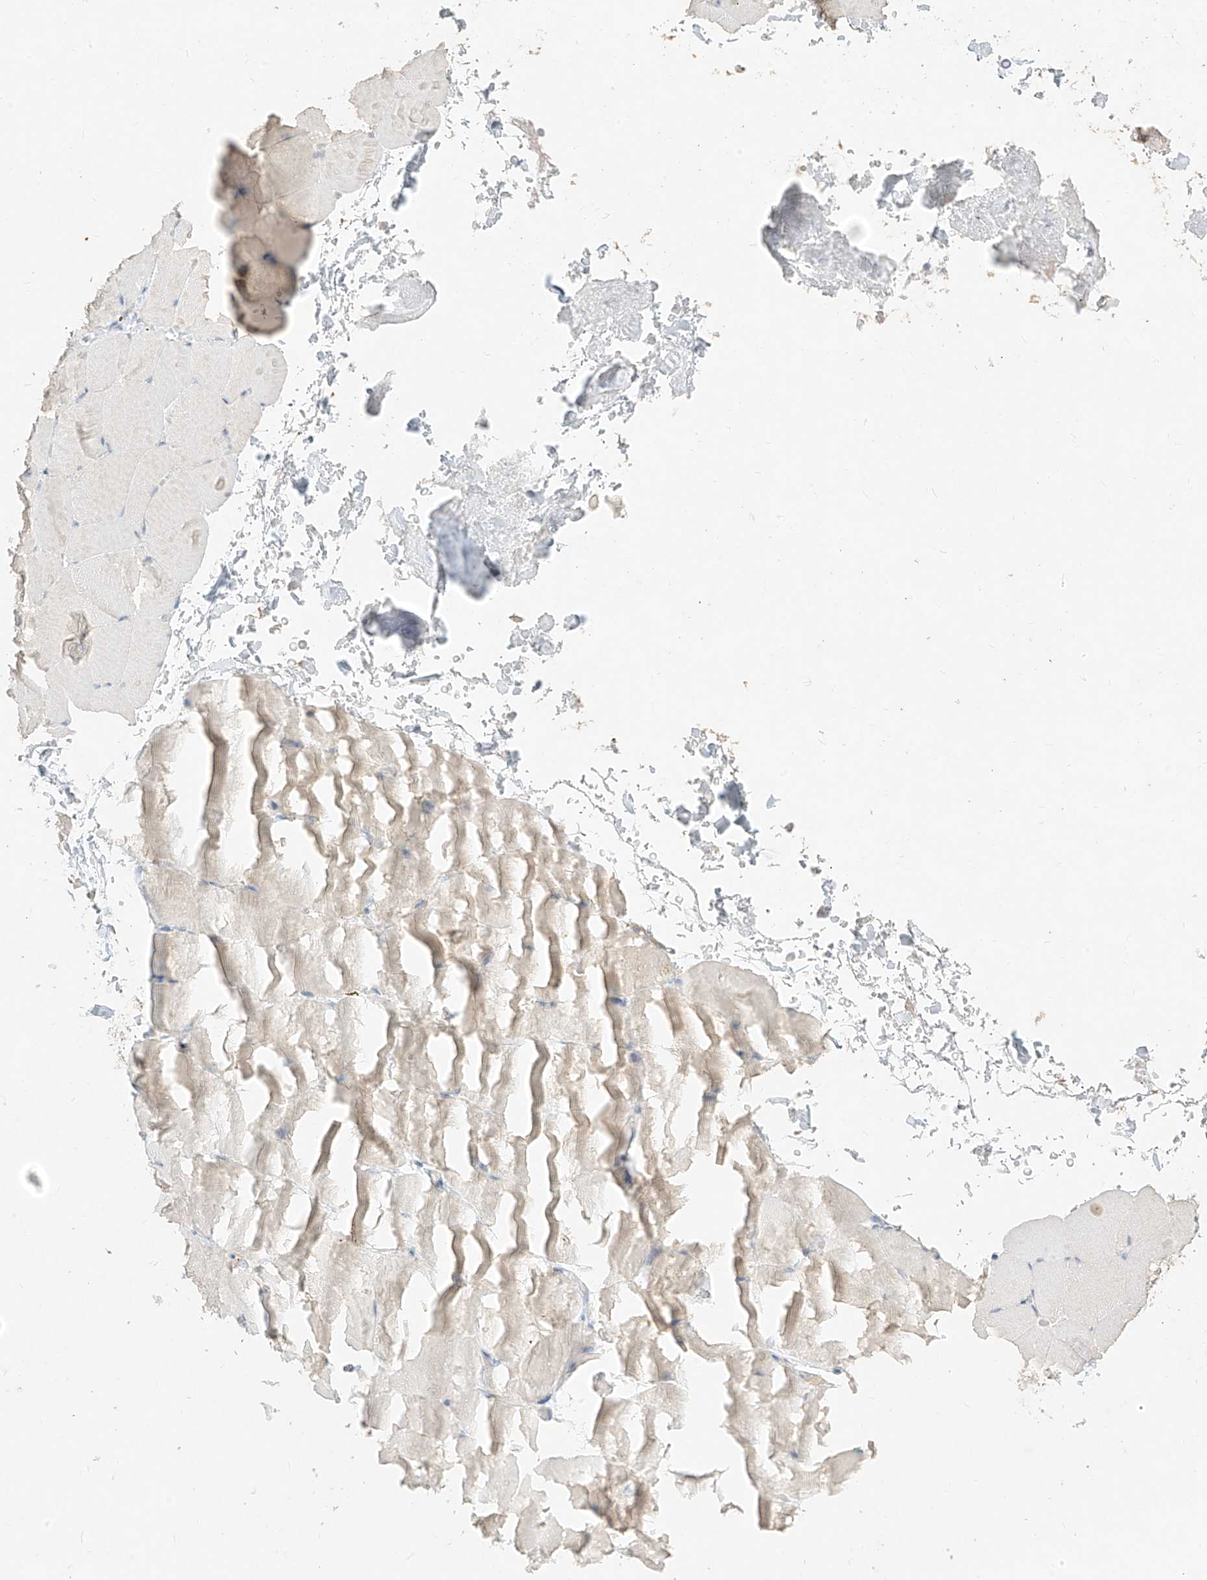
{"staining": {"intensity": "negative", "quantity": "none", "location": "none"}, "tissue": "skeletal muscle", "cell_type": "Myocytes", "image_type": "normal", "snomed": [{"axis": "morphology", "description": "Normal tissue, NOS"}, {"axis": "topography", "description": "Skeletal muscle"}, {"axis": "topography", "description": "Parathyroid gland"}], "caption": "Immunohistochemistry image of normal human skeletal muscle stained for a protein (brown), which displays no positivity in myocytes.", "gene": "ZZEF1", "patient": {"sex": "female", "age": 37}}